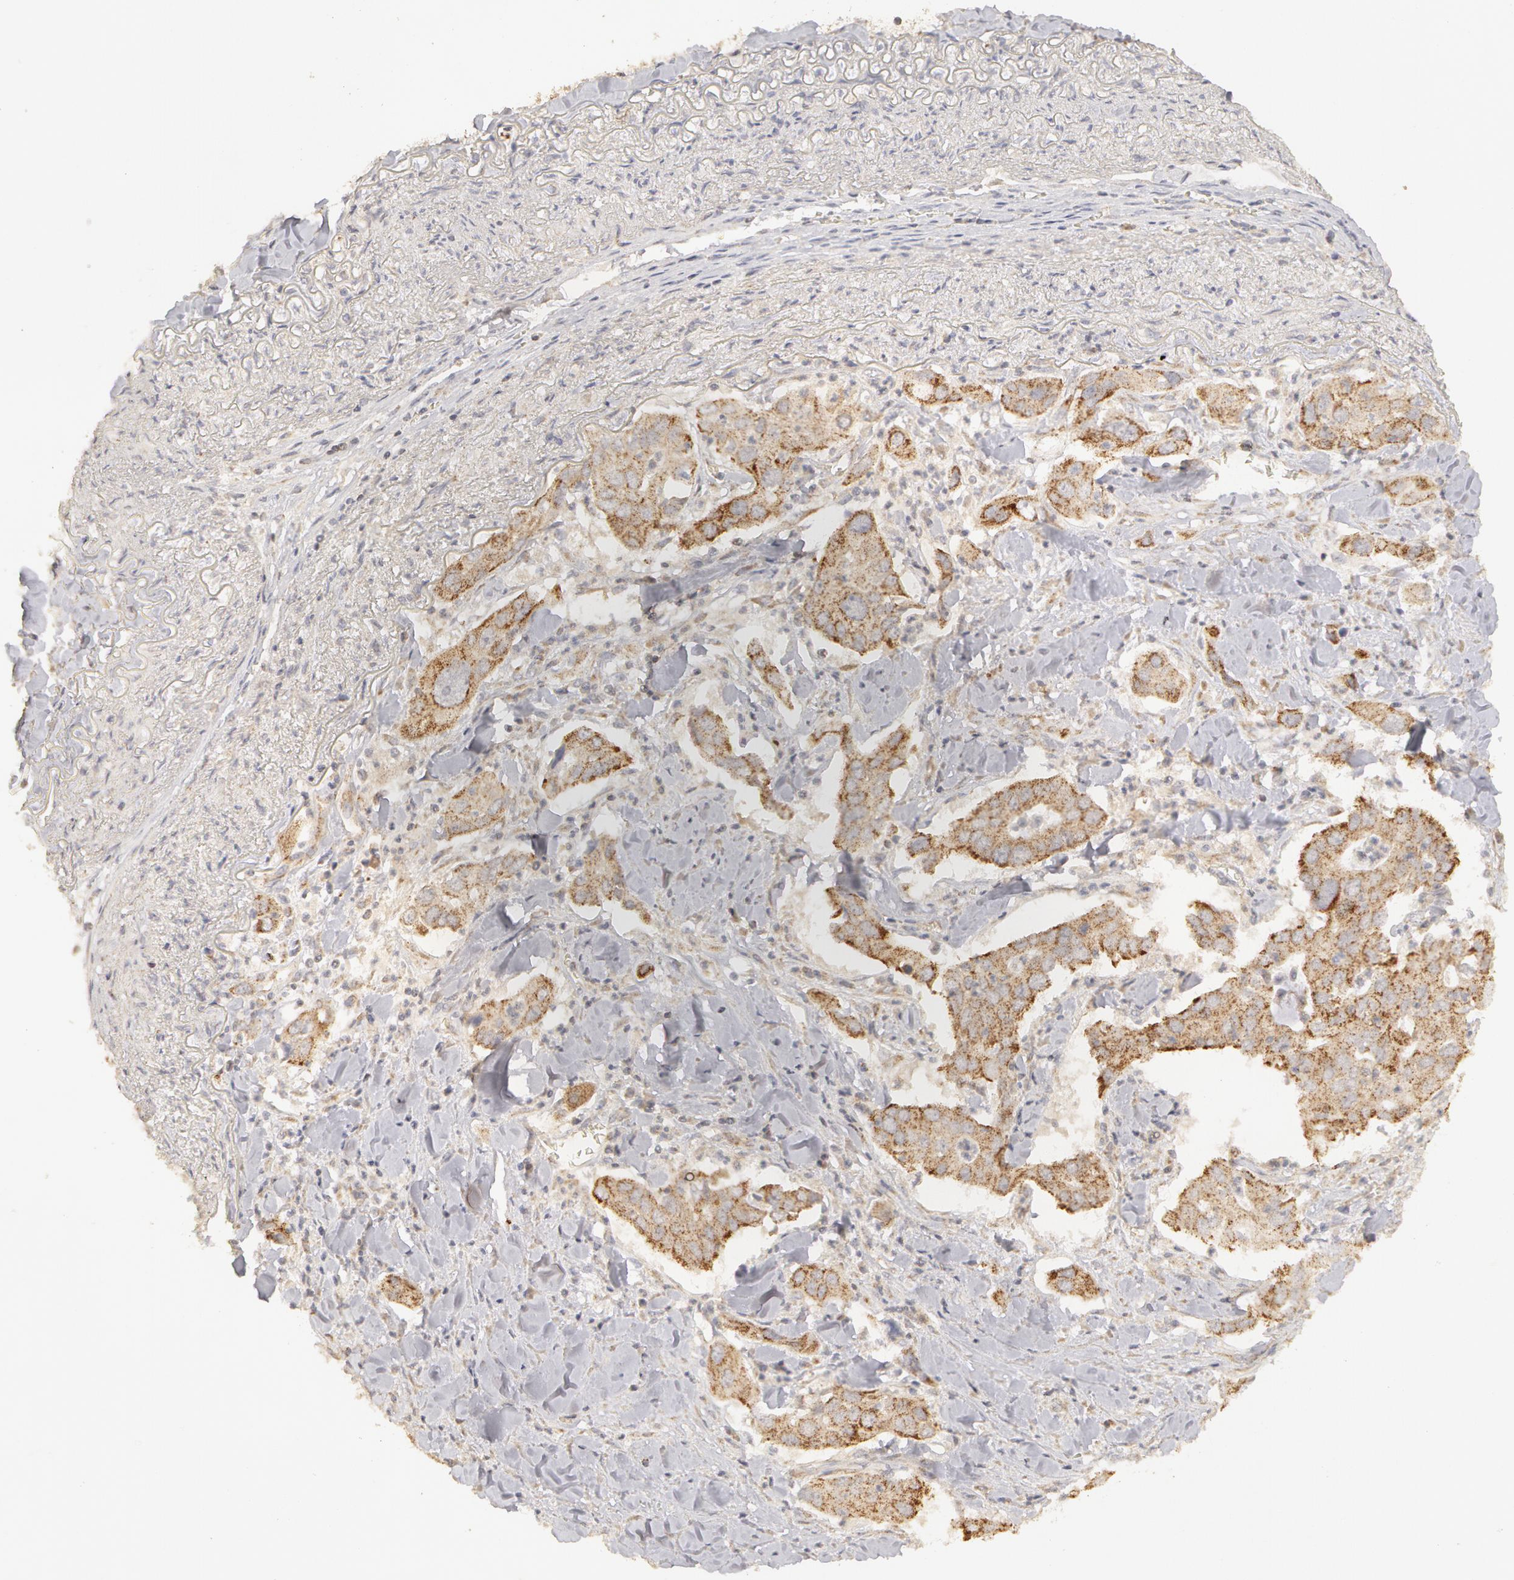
{"staining": {"intensity": "moderate", "quantity": "25%-75%", "location": "cytoplasmic/membranous"}, "tissue": "lung cancer", "cell_type": "Tumor cells", "image_type": "cancer", "snomed": [{"axis": "morphology", "description": "Adenocarcinoma, NOS"}, {"axis": "topography", "description": "Lung"}], "caption": "Lung adenocarcinoma stained for a protein exhibits moderate cytoplasmic/membranous positivity in tumor cells.", "gene": "ADPRH", "patient": {"sex": "male", "age": 48}}